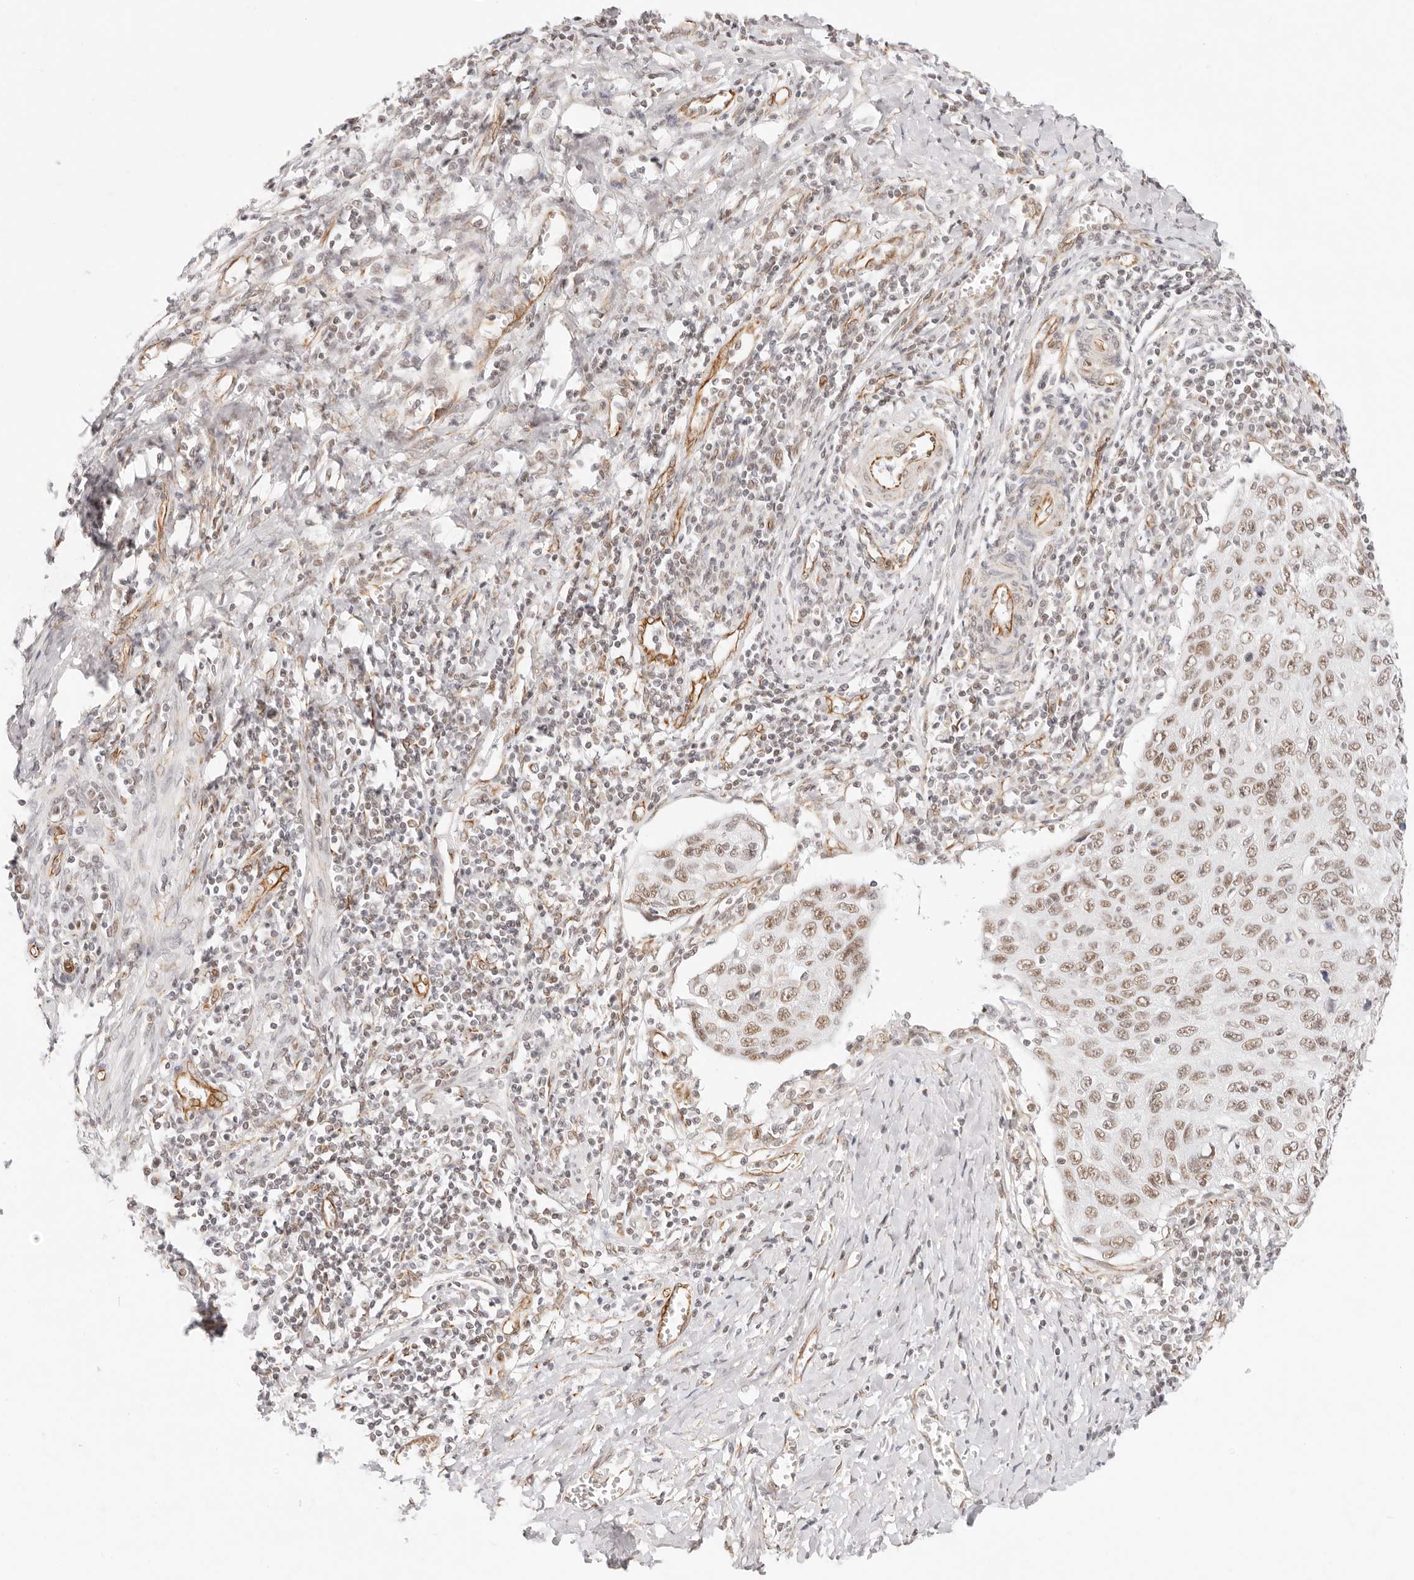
{"staining": {"intensity": "moderate", "quantity": ">75%", "location": "nuclear"}, "tissue": "cervical cancer", "cell_type": "Tumor cells", "image_type": "cancer", "snomed": [{"axis": "morphology", "description": "Squamous cell carcinoma, NOS"}, {"axis": "topography", "description": "Cervix"}], "caption": "Human cervical squamous cell carcinoma stained with a protein marker reveals moderate staining in tumor cells.", "gene": "ZC3H11A", "patient": {"sex": "female", "age": 53}}